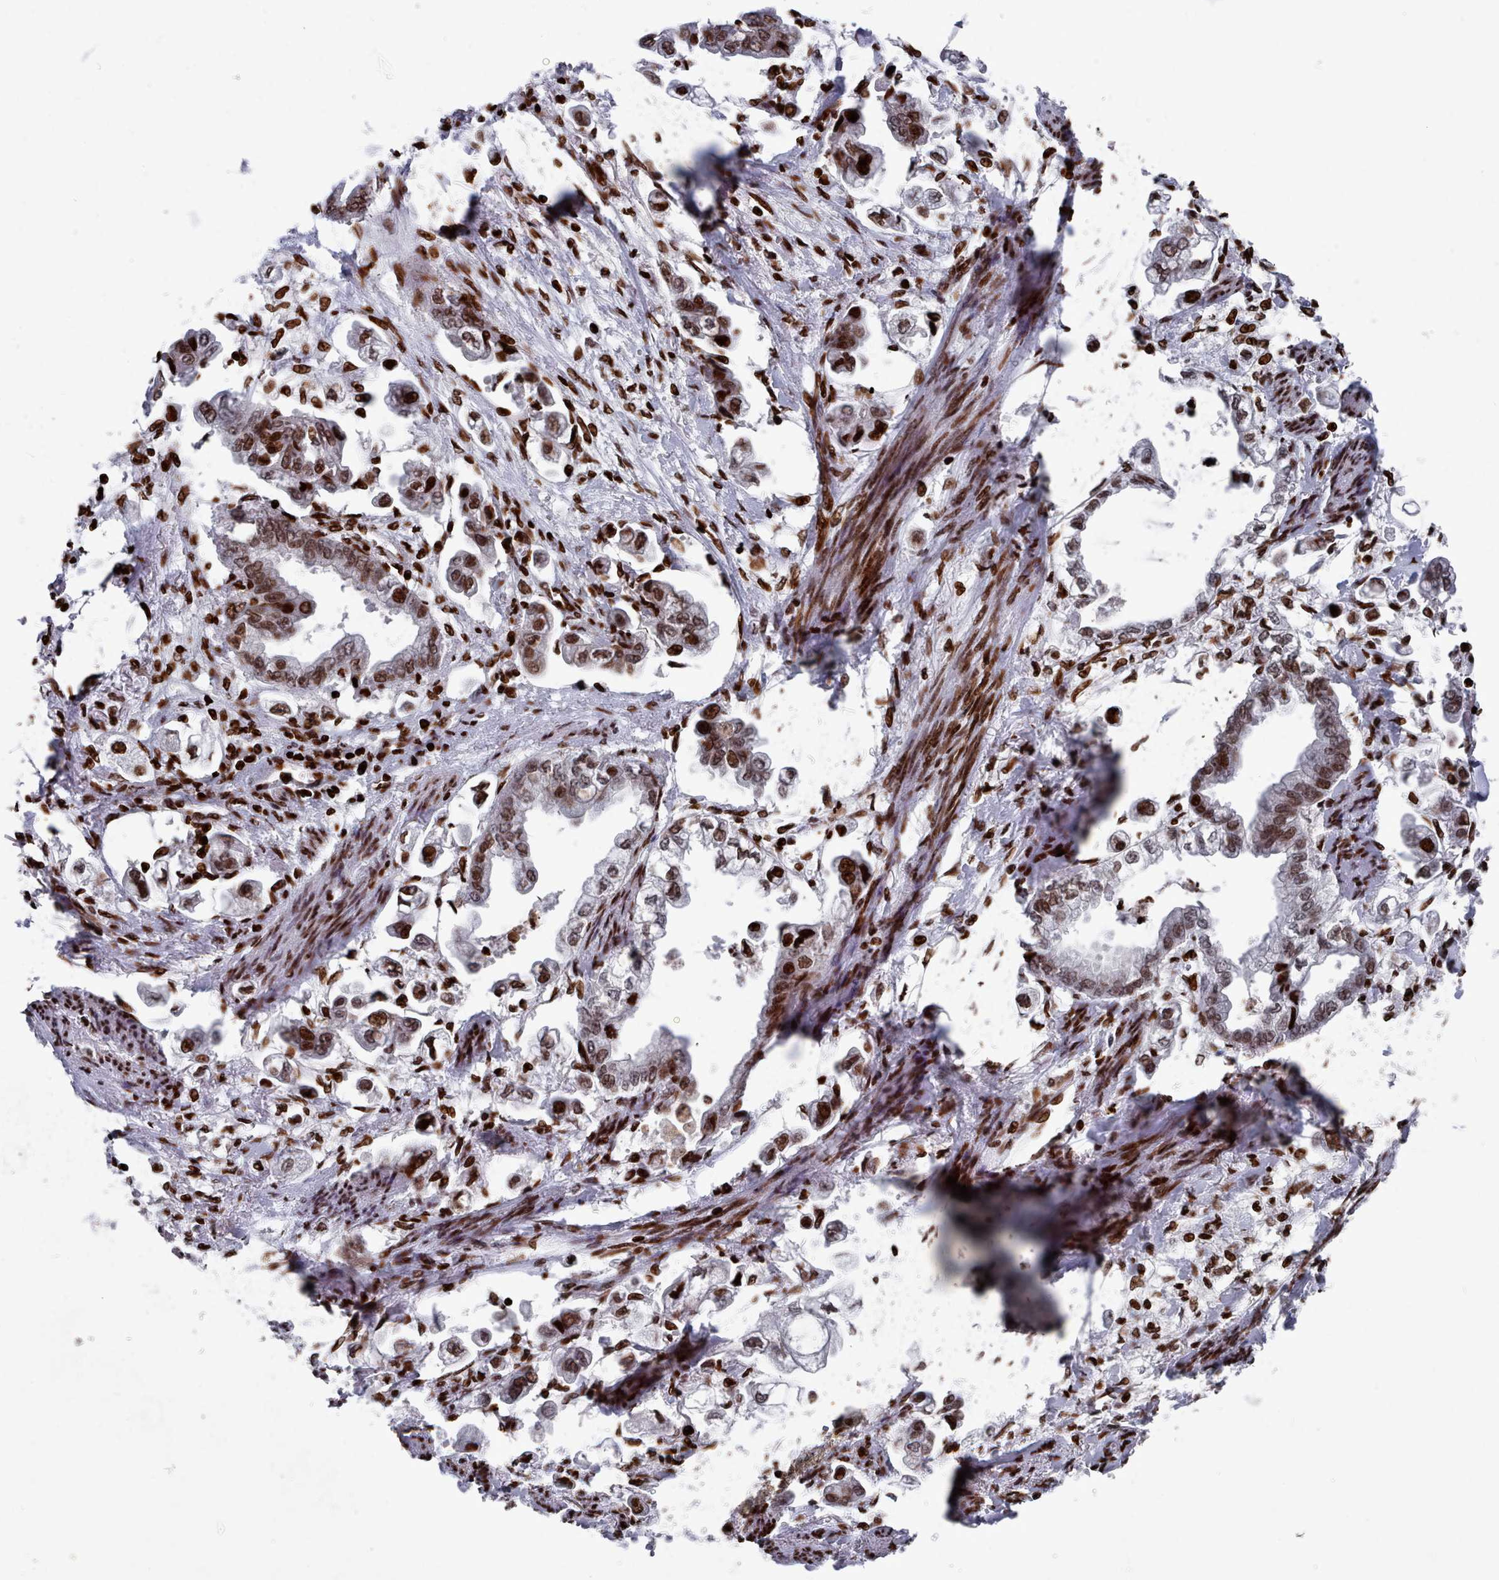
{"staining": {"intensity": "strong", "quantity": ">75%", "location": "nuclear"}, "tissue": "stomach cancer", "cell_type": "Tumor cells", "image_type": "cancer", "snomed": [{"axis": "morphology", "description": "Adenocarcinoma, NOS"}, {"axis": "topography", "description": "Stomach"}], "caption": "Tumor cells exhibit high levels of strong nuclear positivity in approximately >75% of cells in human stomach adenocarcinoma.", "gene": "PCDHB12", "patient": {"sex": "male", "age": 62}}